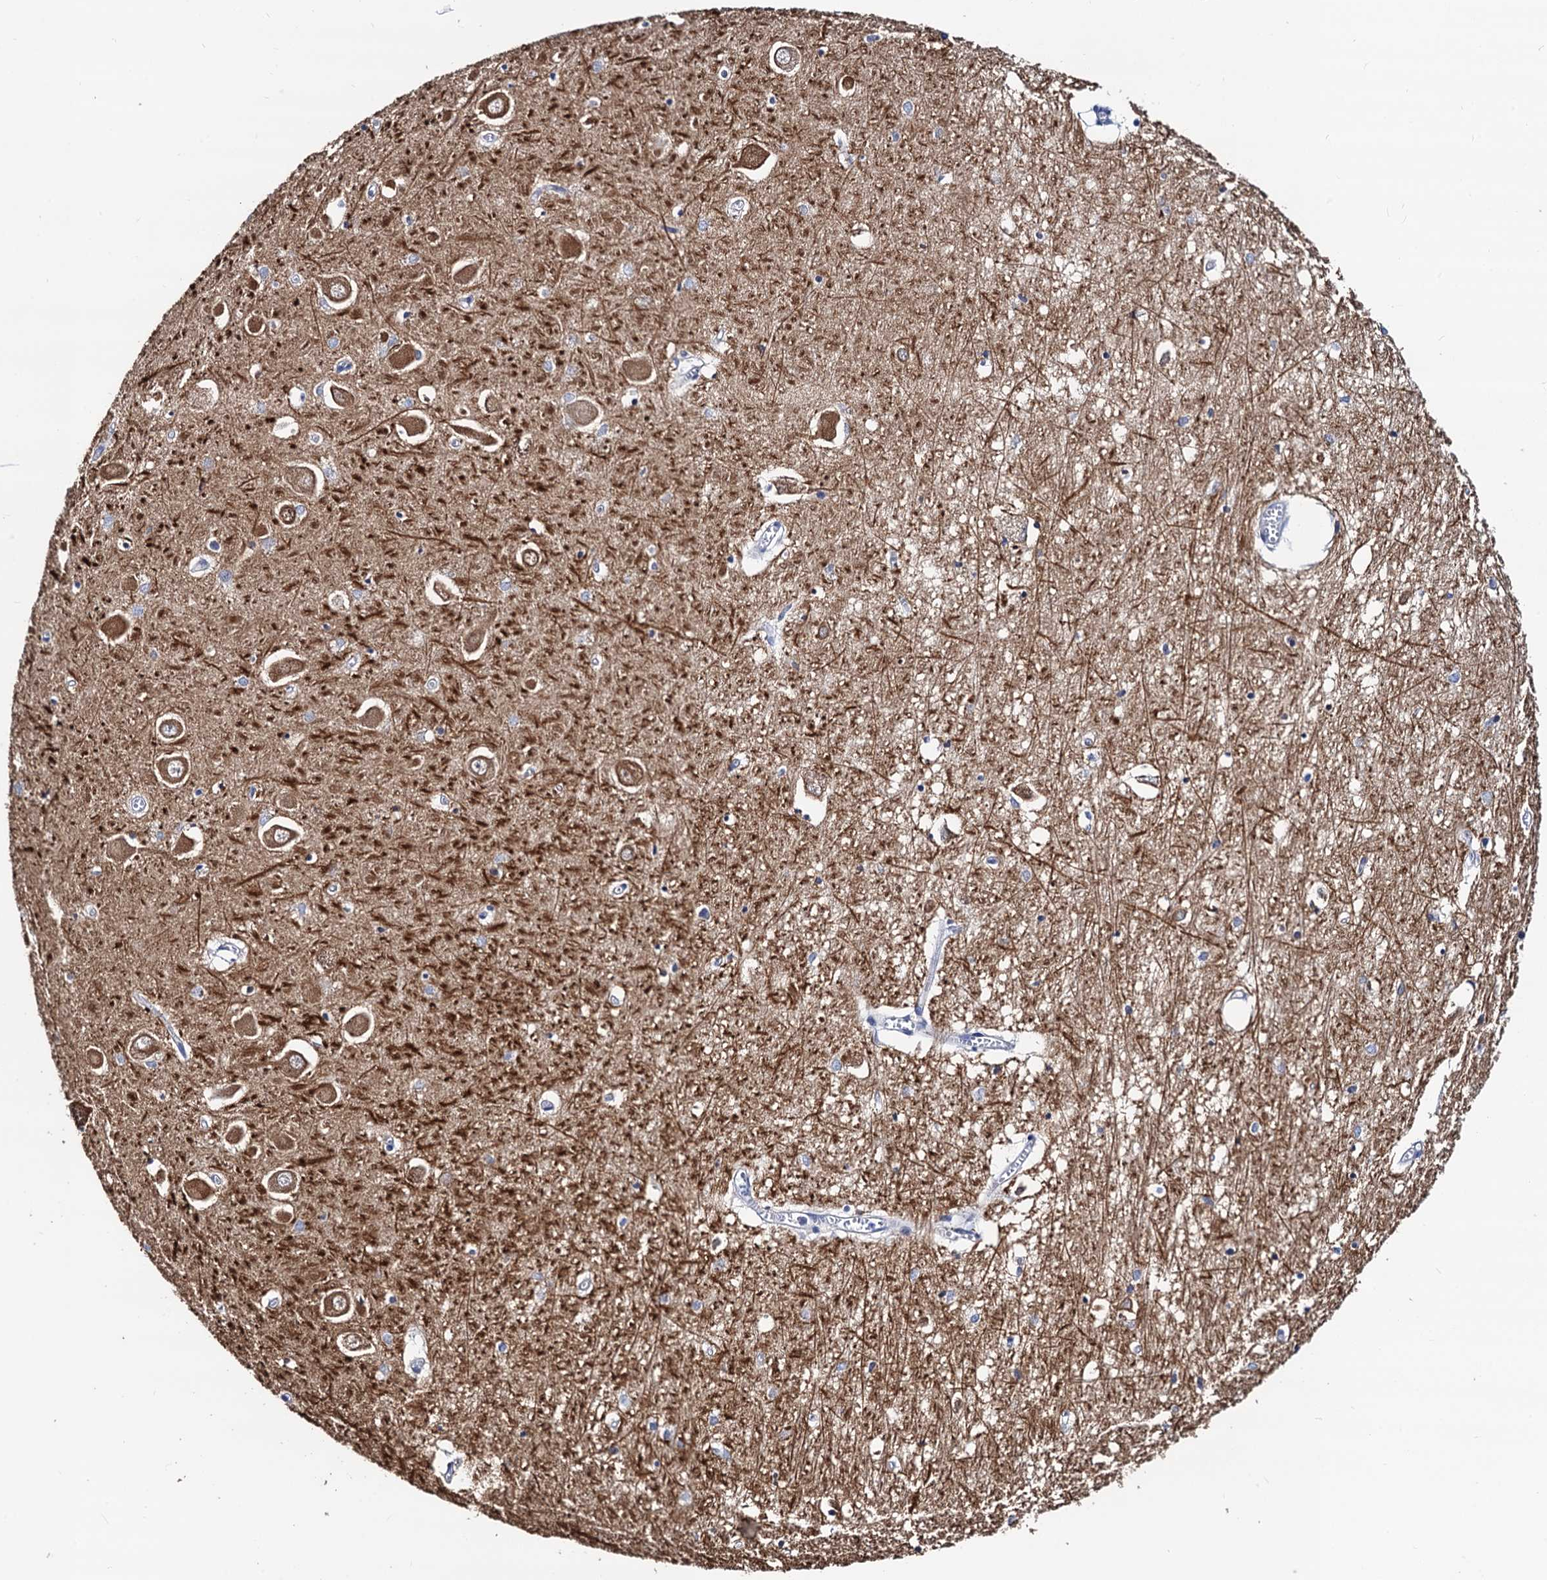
{"staining": {"intensity": "negative", "quantity": "none", "location": "none"}, "tissue": "hippocampus", "cell_type": "Glial cells", "image_type": "normal", "snomed": [{"axis": "morphology", "description": "Normal tissue, NOS"}, {"axis": "topography", "description": "Hippocampus"}], "caption": "Hippocampus stained for a protein using immunohistochemistry shows no staining glial cells.", "gene": "ZDHHC18", "patient": {"sex": "male", "age": 70}}